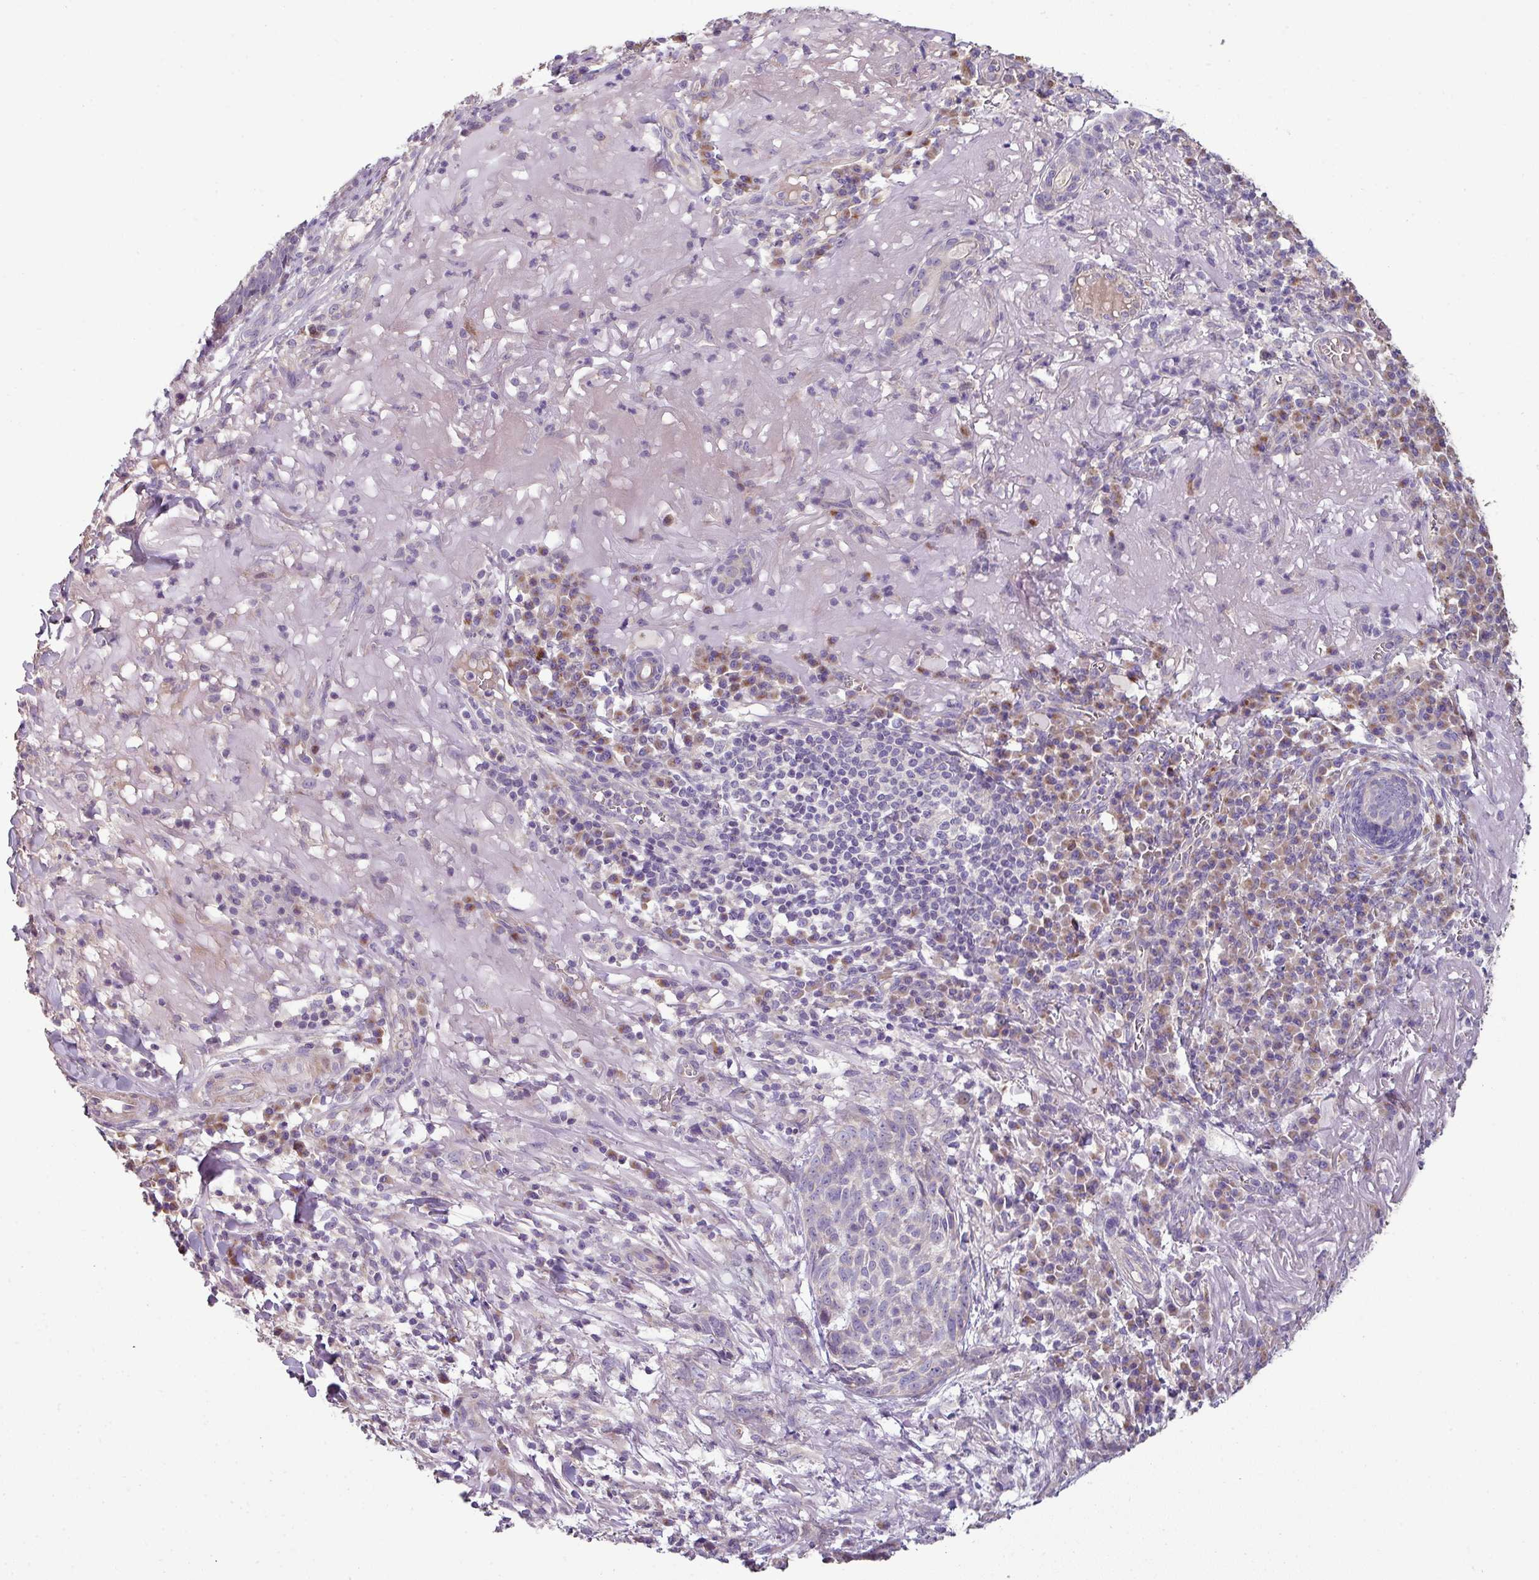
{"staining": {"intensity": "negative", "quantity": "none", "location": "none"}, "tissue": "skin cancer", "cell_type": "Tumor cells", "image_type": "cancer", "snomed": [{"axis": "morphology", "description": "Basal cell carcinoma"}, {"axis": "topography", "description": "Skin"}], "caption": "The micrograph displays no staining of tumor cells in skin cancer.", "gene": "LRRC9", "patient": {"sex": "female", "age": 93}}